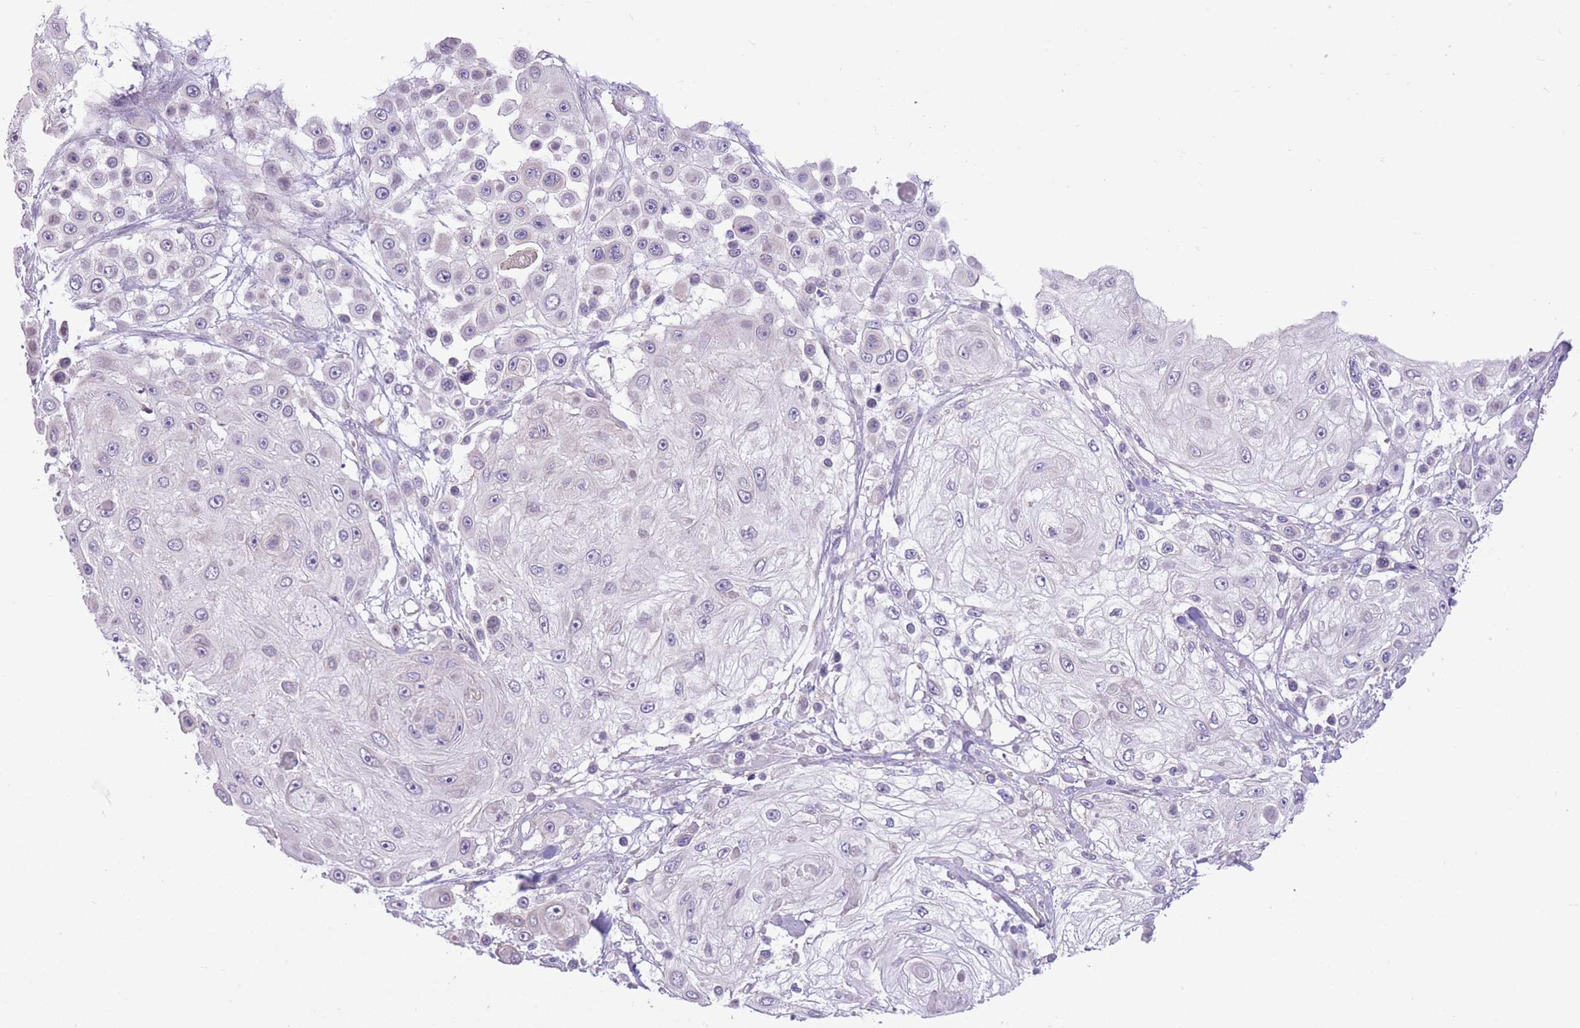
{"staining": {"intensity": "negative", "quantity": "none", "location": "none"}, "tissue": "skin cancer", "cell_type": "Tumor cells", "image_type": "cancer", "snomed": [{"axis": "morphology", "description": "Squamous cell carcinoma, NOS"}, {"axis": "topography", "description": "Skin"}], "caption": "High power microscopy photomicrograph of an IHC micrograph of skin cancer, revealing no significant staining in tumor cells.", "gene": "WDR70", "patient": {"sex": "male", "age": 67}}